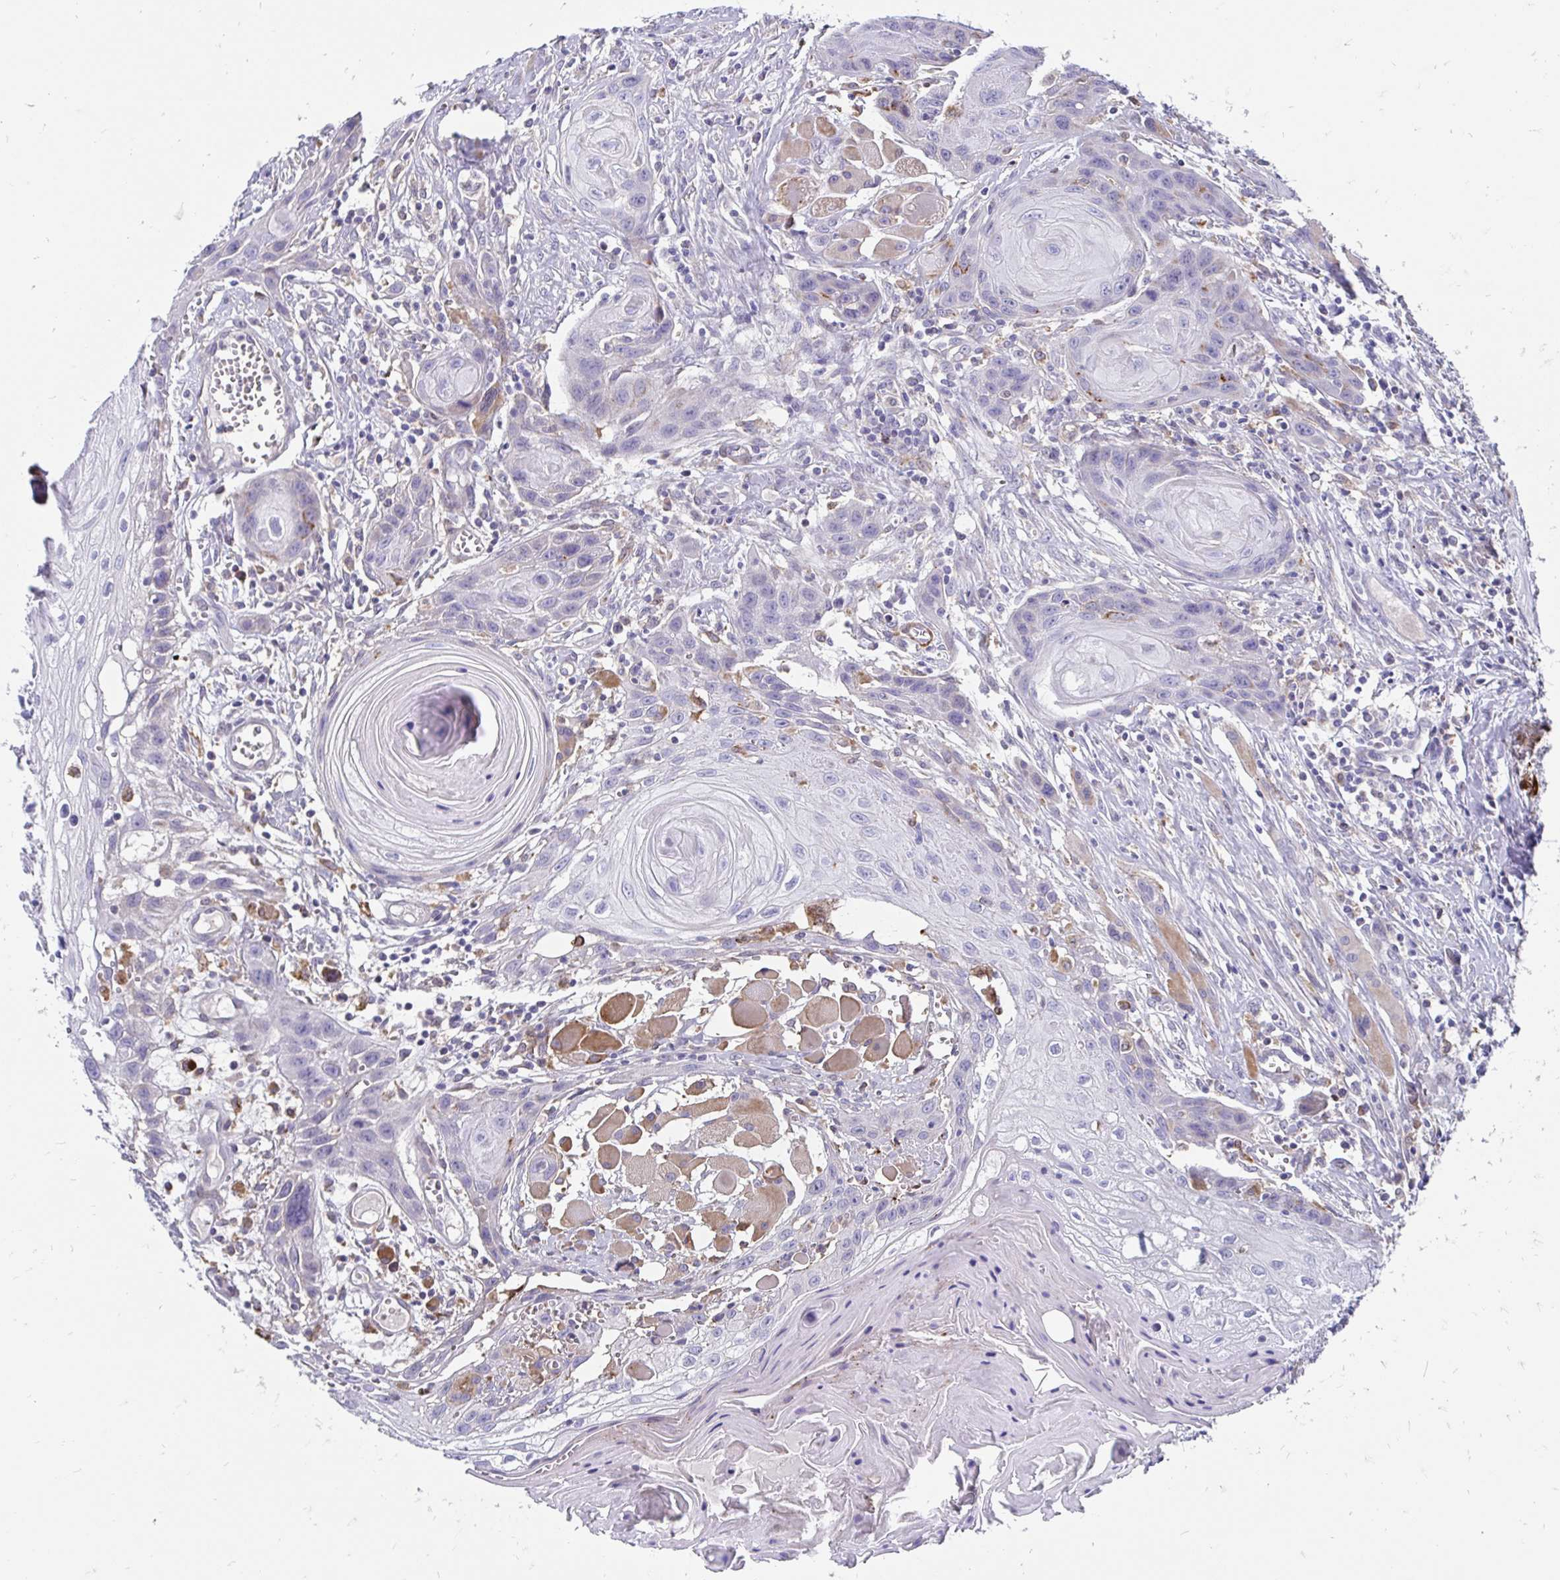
{"staining": {"intensity": "moderate", "quantity": "<25%", "location": "cytoplasmic/membranous"}, "tissue": "head and neck cancer", "cell_type": "Tumor cells", "image_type": "cancer", "snomed": [{"axis": "morphology", "description": "Squamous cell carcinoma, NOS"}, {"axis": "topography", "description": "Oral tissue"}, {"axis": "topography", "description": "Head-Neck"}], "caption": "The histopathology image exhibits immunohistochemical staining of head and neck squamous cell carcinoma. There is moderate cytoplasmic/membranous expression is present in about <25% of tumor cells. (IHC, brightfield microscopy, high magnification).", "gene": "CDKL1", "patient": {"sex": "male", "age": 58}}